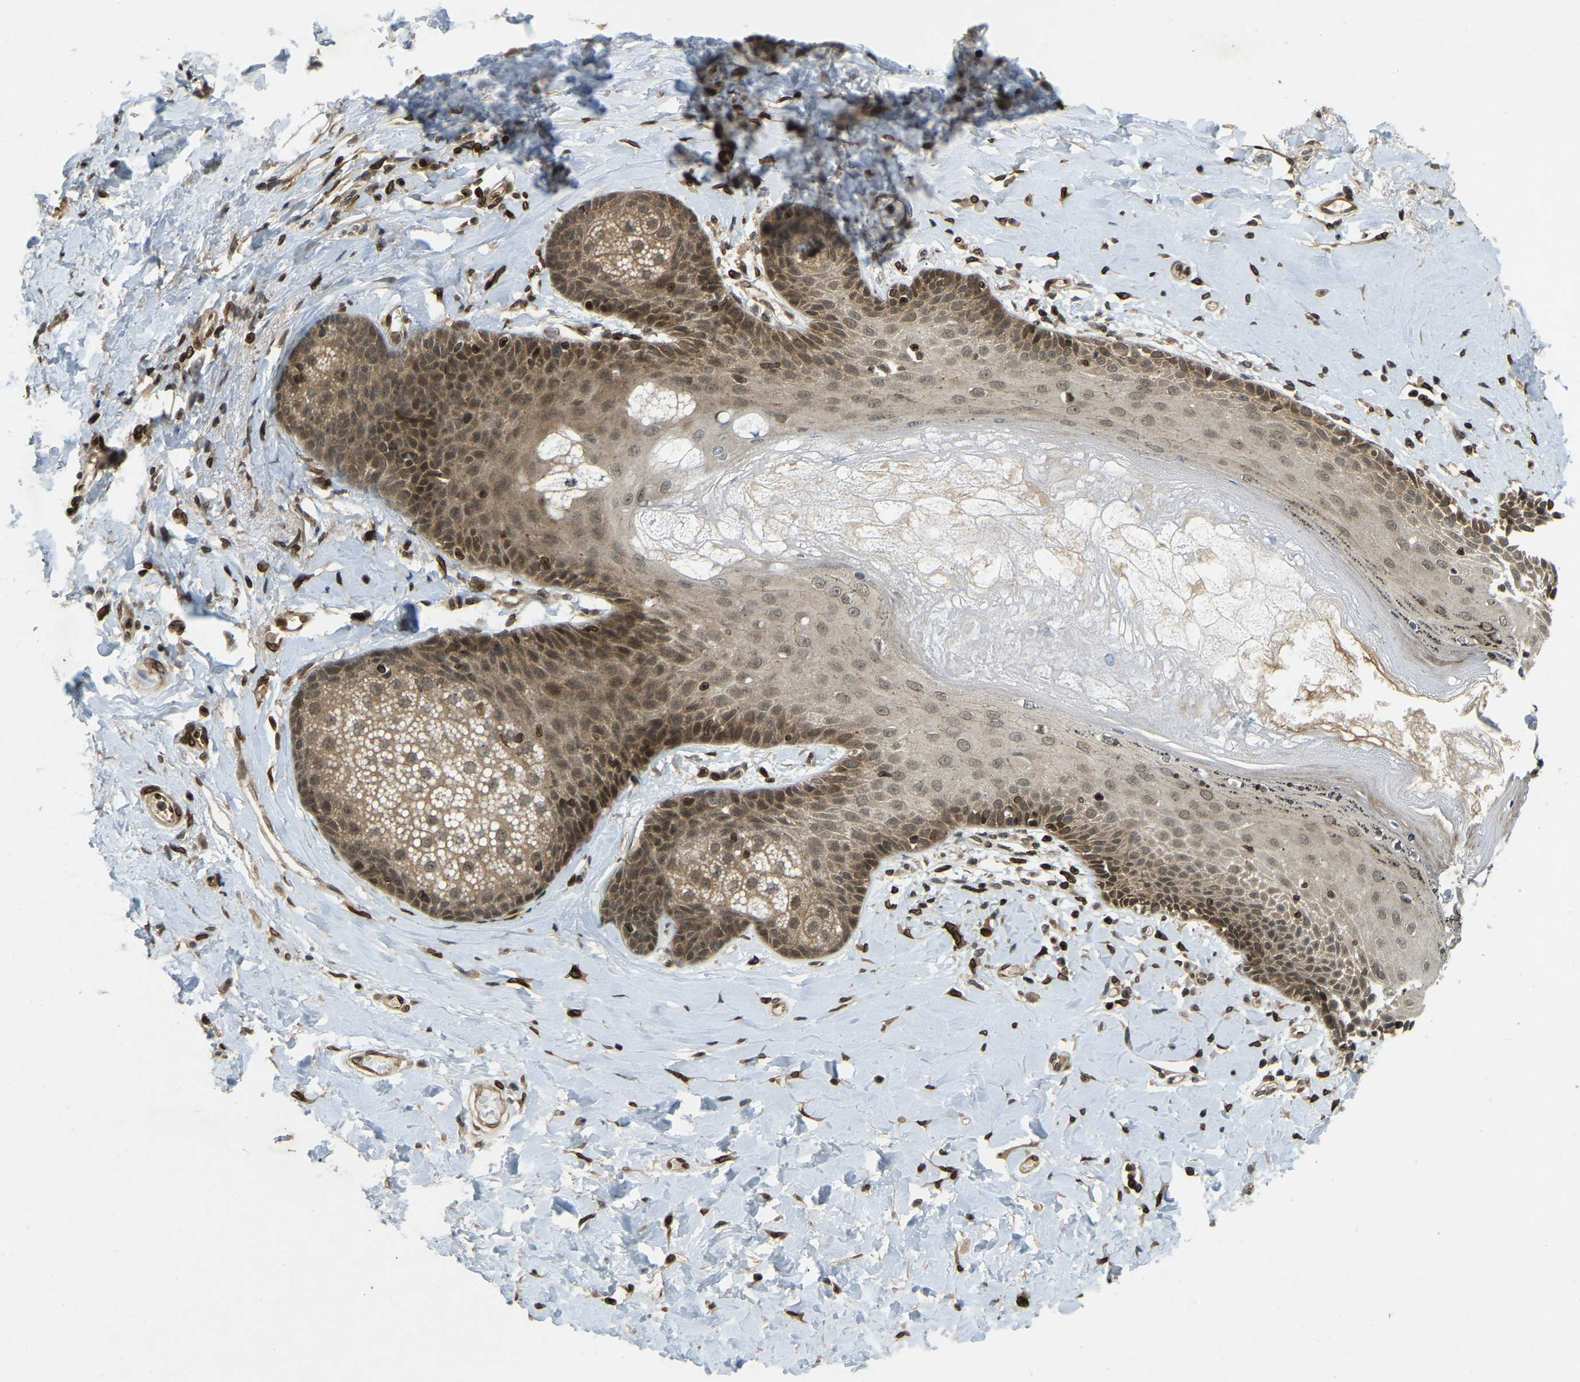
{"staining": {"intensity": "moderate", "quantity": ">75%", "location": "cytoplasmic/membranous,nuclear"}, "tissue": "skin", "cell_type": "Epidermal cells", "image_type": "normal", "snomed": [{"axis": "morphology", "description": "Normal tissue, NOS"}, {"axis": "topography", "description": "Anal"}], "caption": "Skin stained for a protein displays moderate cytoplasmic/membranous,nuclear positivity in epidermal cells.", "gene": "SYNE1", "patient": {"sex": "male", "age": 69}}